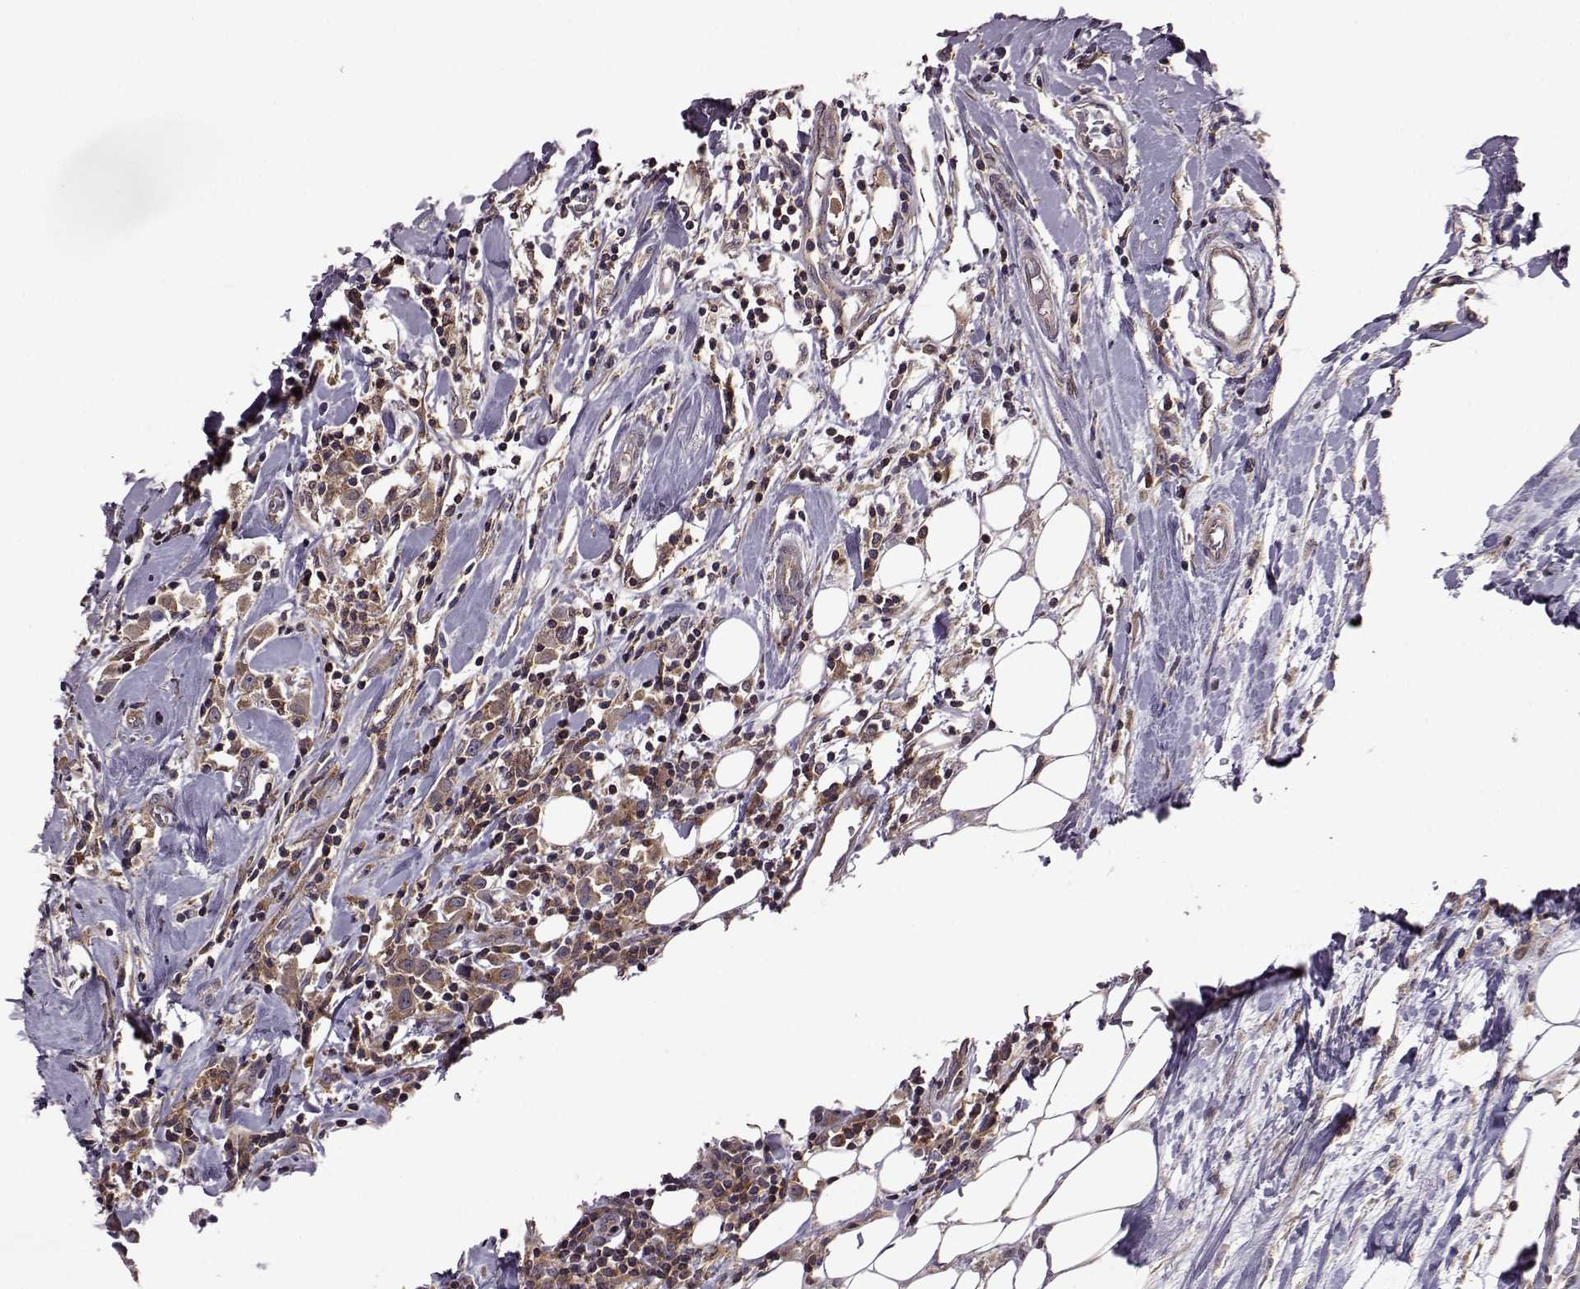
{"staining": {"intensity": "moderate", "quantity": ">75%", "location": "cytoplasmic/membranous"}, "tissue": "breast cancer", "cell_type": "Tumor cells", "image_type": "cancer", "snomed": [{"axis": "morphology", "description": "Duct carcinoma"}, {"axis": "topography", "description": "Breast"}], "caption": "There is medium levels of moderate cytoplasmic/membranous staining in tumor cells of breast cancer (invasive ductal carcinoma), as demonstrated by immunohistochemical staining (brown color).", "gene": "URI1", "patient": {"sex": "female", "age": 61}}